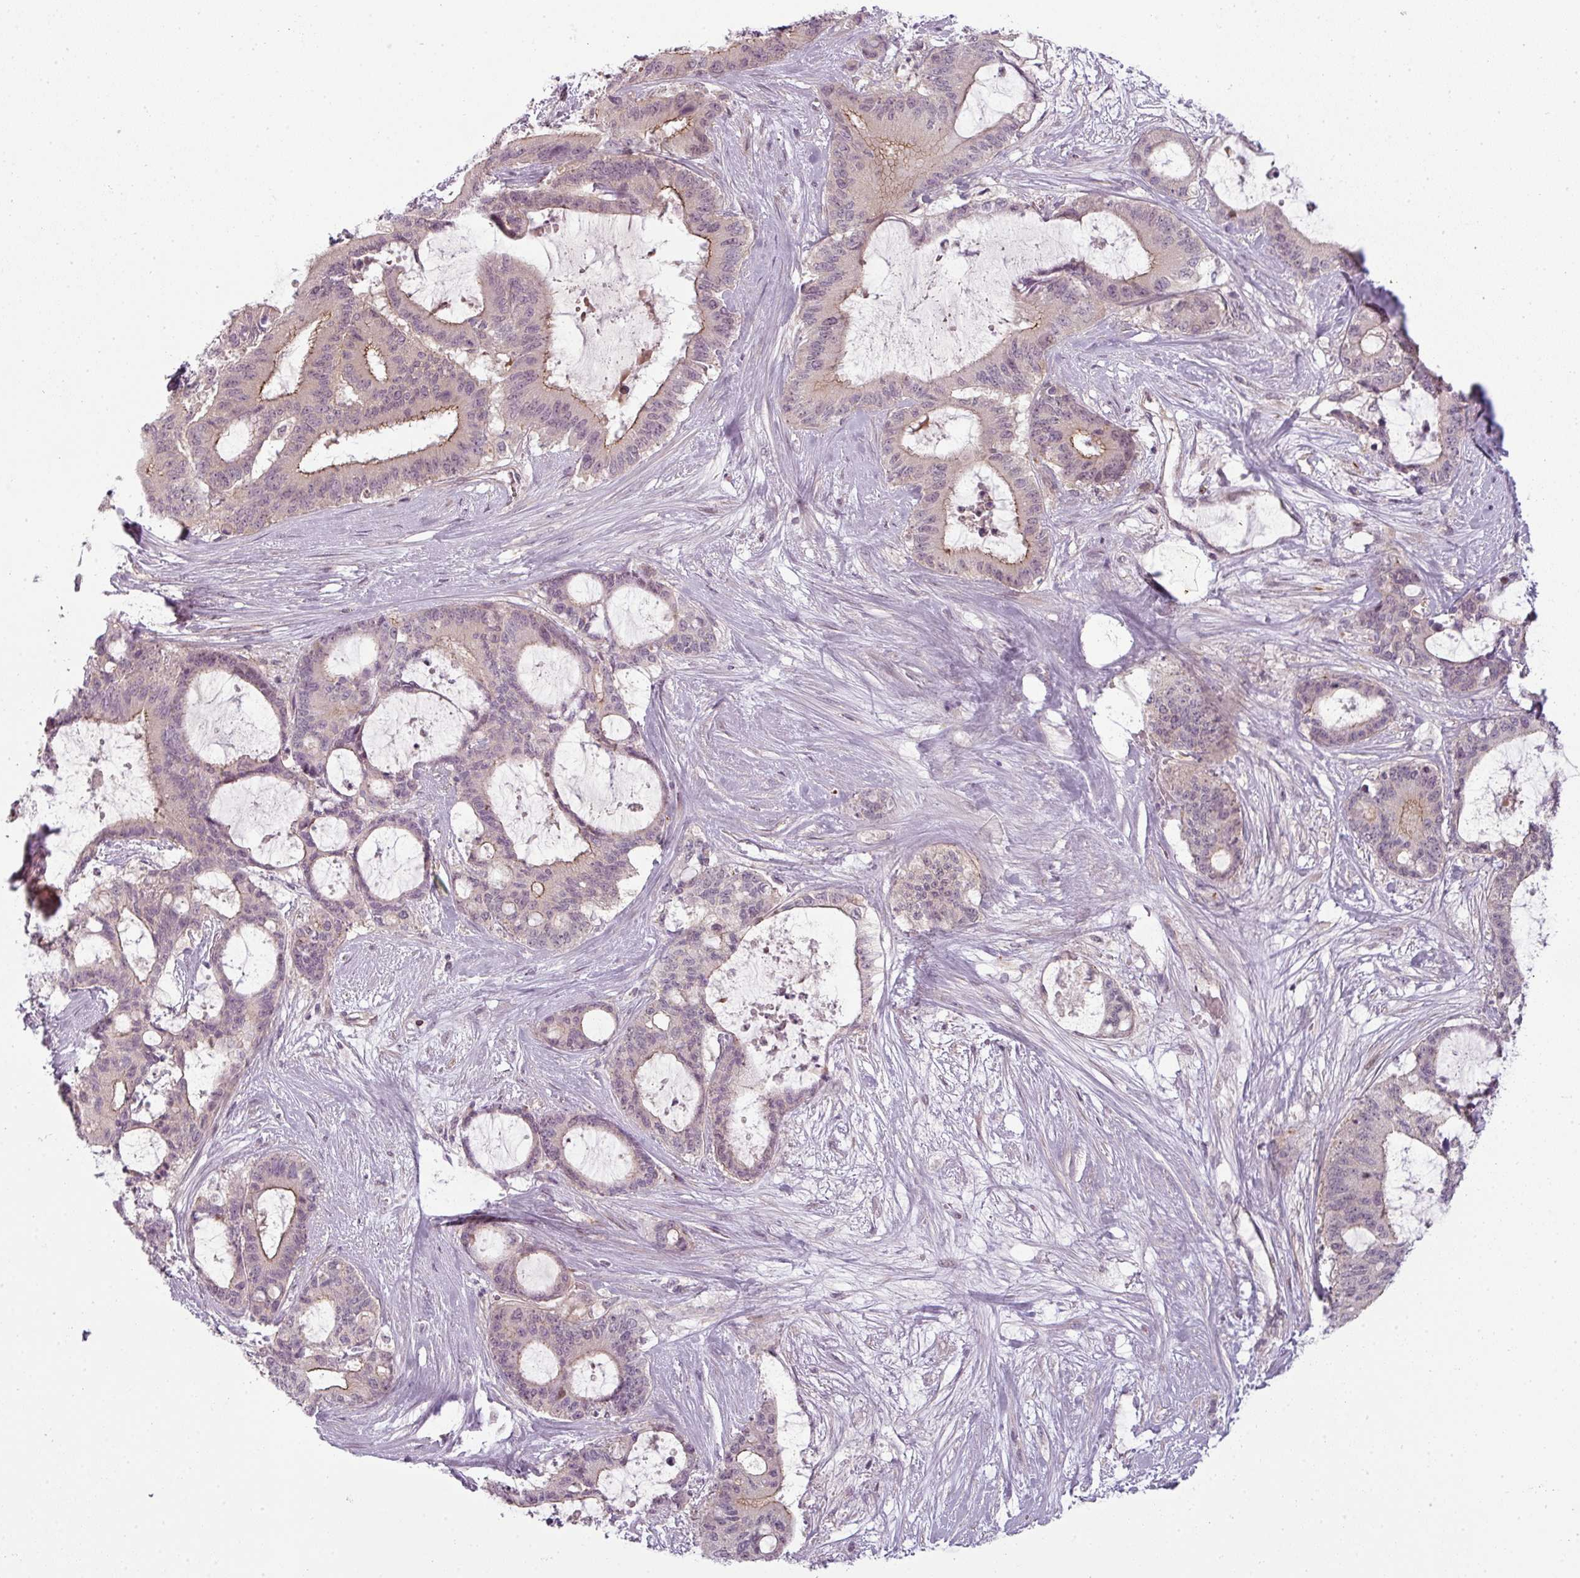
{"staining": {"intensity": "moderate", "quantity": "<25%", "location": "cytoplasmic/membranous"}, "tissue": "liver cancer", "cell_type": "Tumor cells", "image_type": "cancer", "snomed": [{"axis": "morphology", "description": "Normal tissue, NOS"}, {"axis": "morphology", "description": "Cholangiocarcinoma"}, {"axis": "topography", "description": "Liver"}, {"axis": "topography", "description": "Peripheral nerve tissue"}], "caption": "Brown immunohistochemical staining in liver cancer (cholangiocarcinoma) displays moderate cytoplasmic/membranous expression in about <25% of tumor cells. Using DAB (brown) and hematoxylin (blue) stains, captured at high magnification using brightfield microscopy.", "gene": "SLC16A9", "patient": {"sex": "female", "age": 73}}